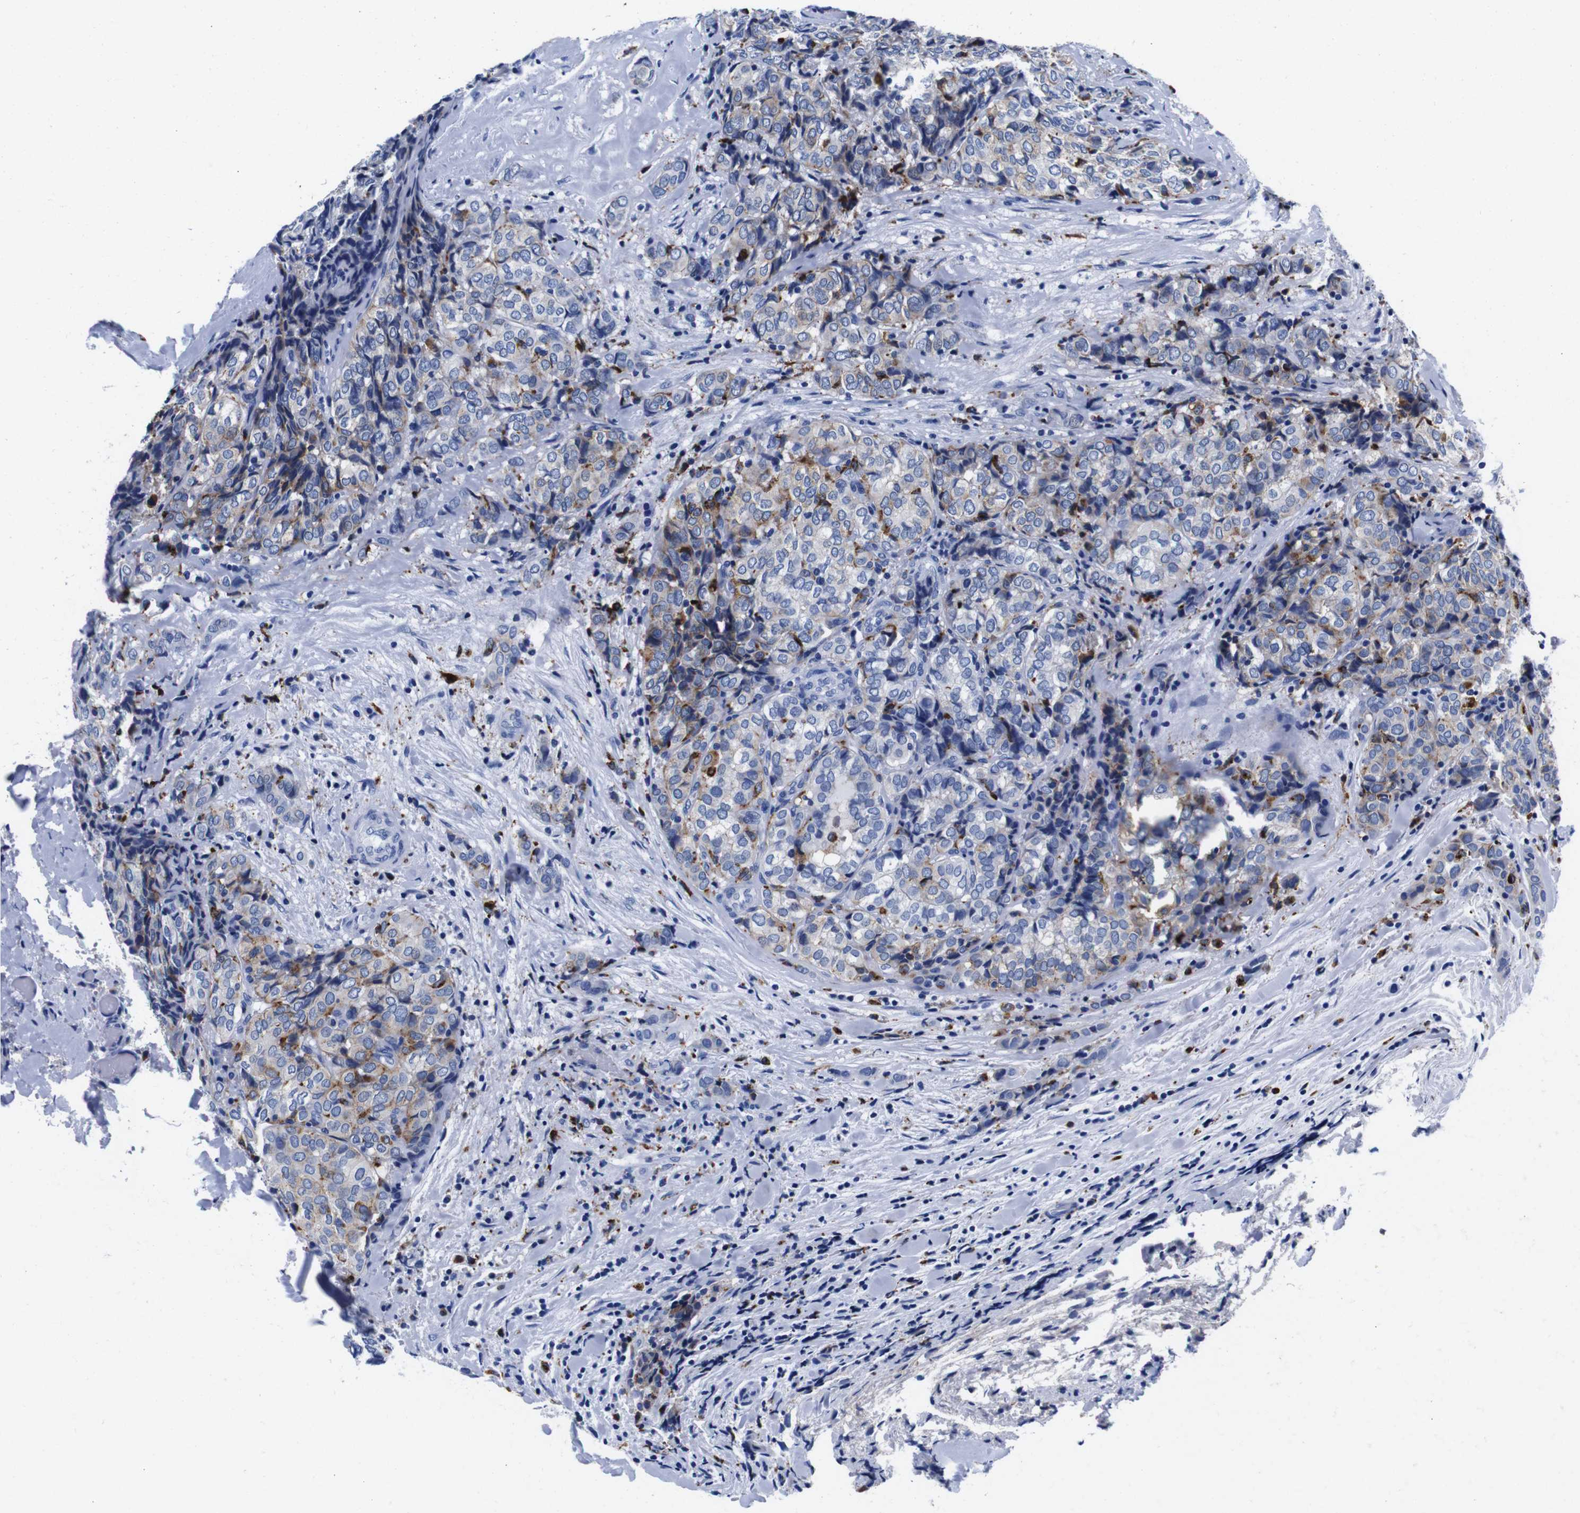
{"staining": {"intensity": "moderate", "quantity": "<25%", "location": "cytoplasmic/membranous"}, "tissue": "thyroid cancer", "cell_type": "Tumor cells", "image_type": "cancer", "snomed": [{"axis": "morphology", "description": "Normal tissue, NOS"}, {"axis": "morphology", "description": "Papillary adenocarcinoma, NOS"}, {"axis": "topography", "description": "Thyroid gland"}], "caption": "The histopathology image shows staining of thyroid cancer (papillary adenocarcinoma), revealing moderate cytoplasmic/membranous protein staining (brown color) within tumor cells.", "gene": "HLA-DMB", "patient": {"sex": "female", "age": 30}}